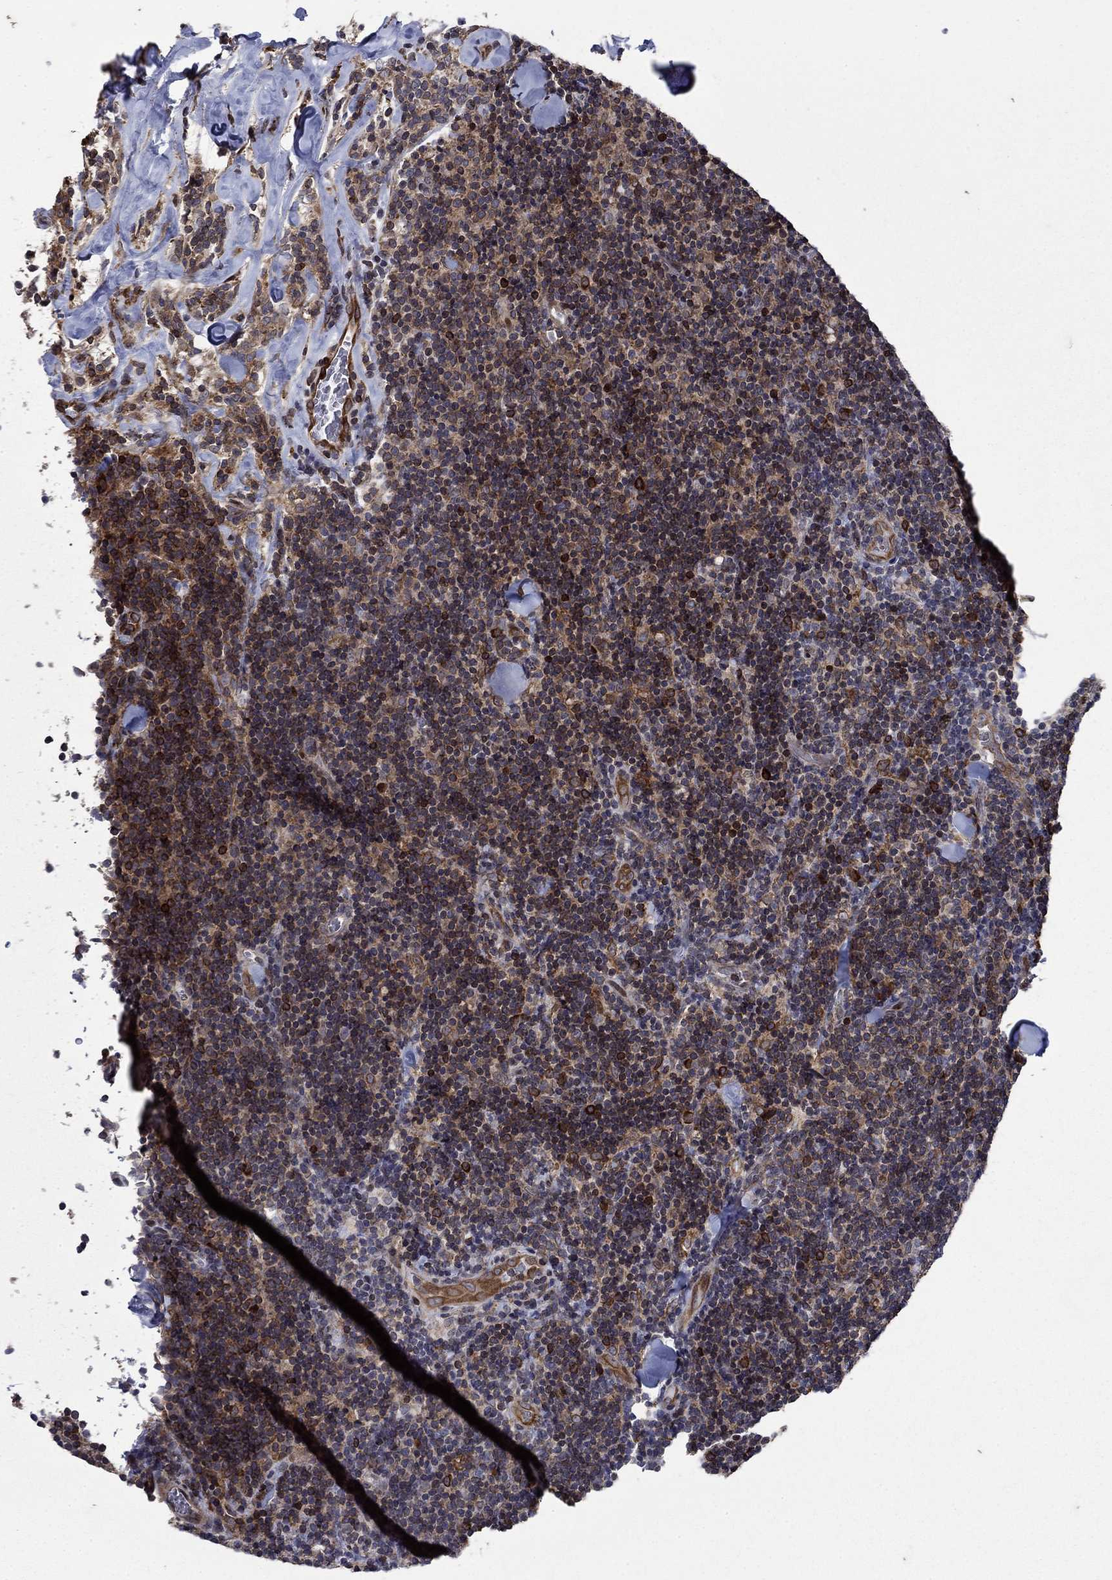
{"staining": {"intensity": "moderate", "quantity": "25%-75%", "location": "cytoplasmic/membranous"}, "tissue": "lymphoma", "cell_type": "Tumor cells", "image_type": "cancer", "snomed": [{"axis": "morphology", "description": "Malignant lymphoma, non-Hodgkin's type, Low grade"}, {"axis": "topography", "description": "Lymph node"}], "caption": "The photomicrograph shows immunohistochemical staining of malignant lymphoma, non-Hodgkin's type (low-grade). There is moderate cytoplasmic/membranous expression is present in about 25%-75% of tumor cells. The staining was performed using DAB (3,3'-diaminobenzidine), with brown indicating positive protein expression. Nuclei are stained blue with hematoxylin.", "gene": "DHRS7", "patient": {"sex": "female", "age": 56}}